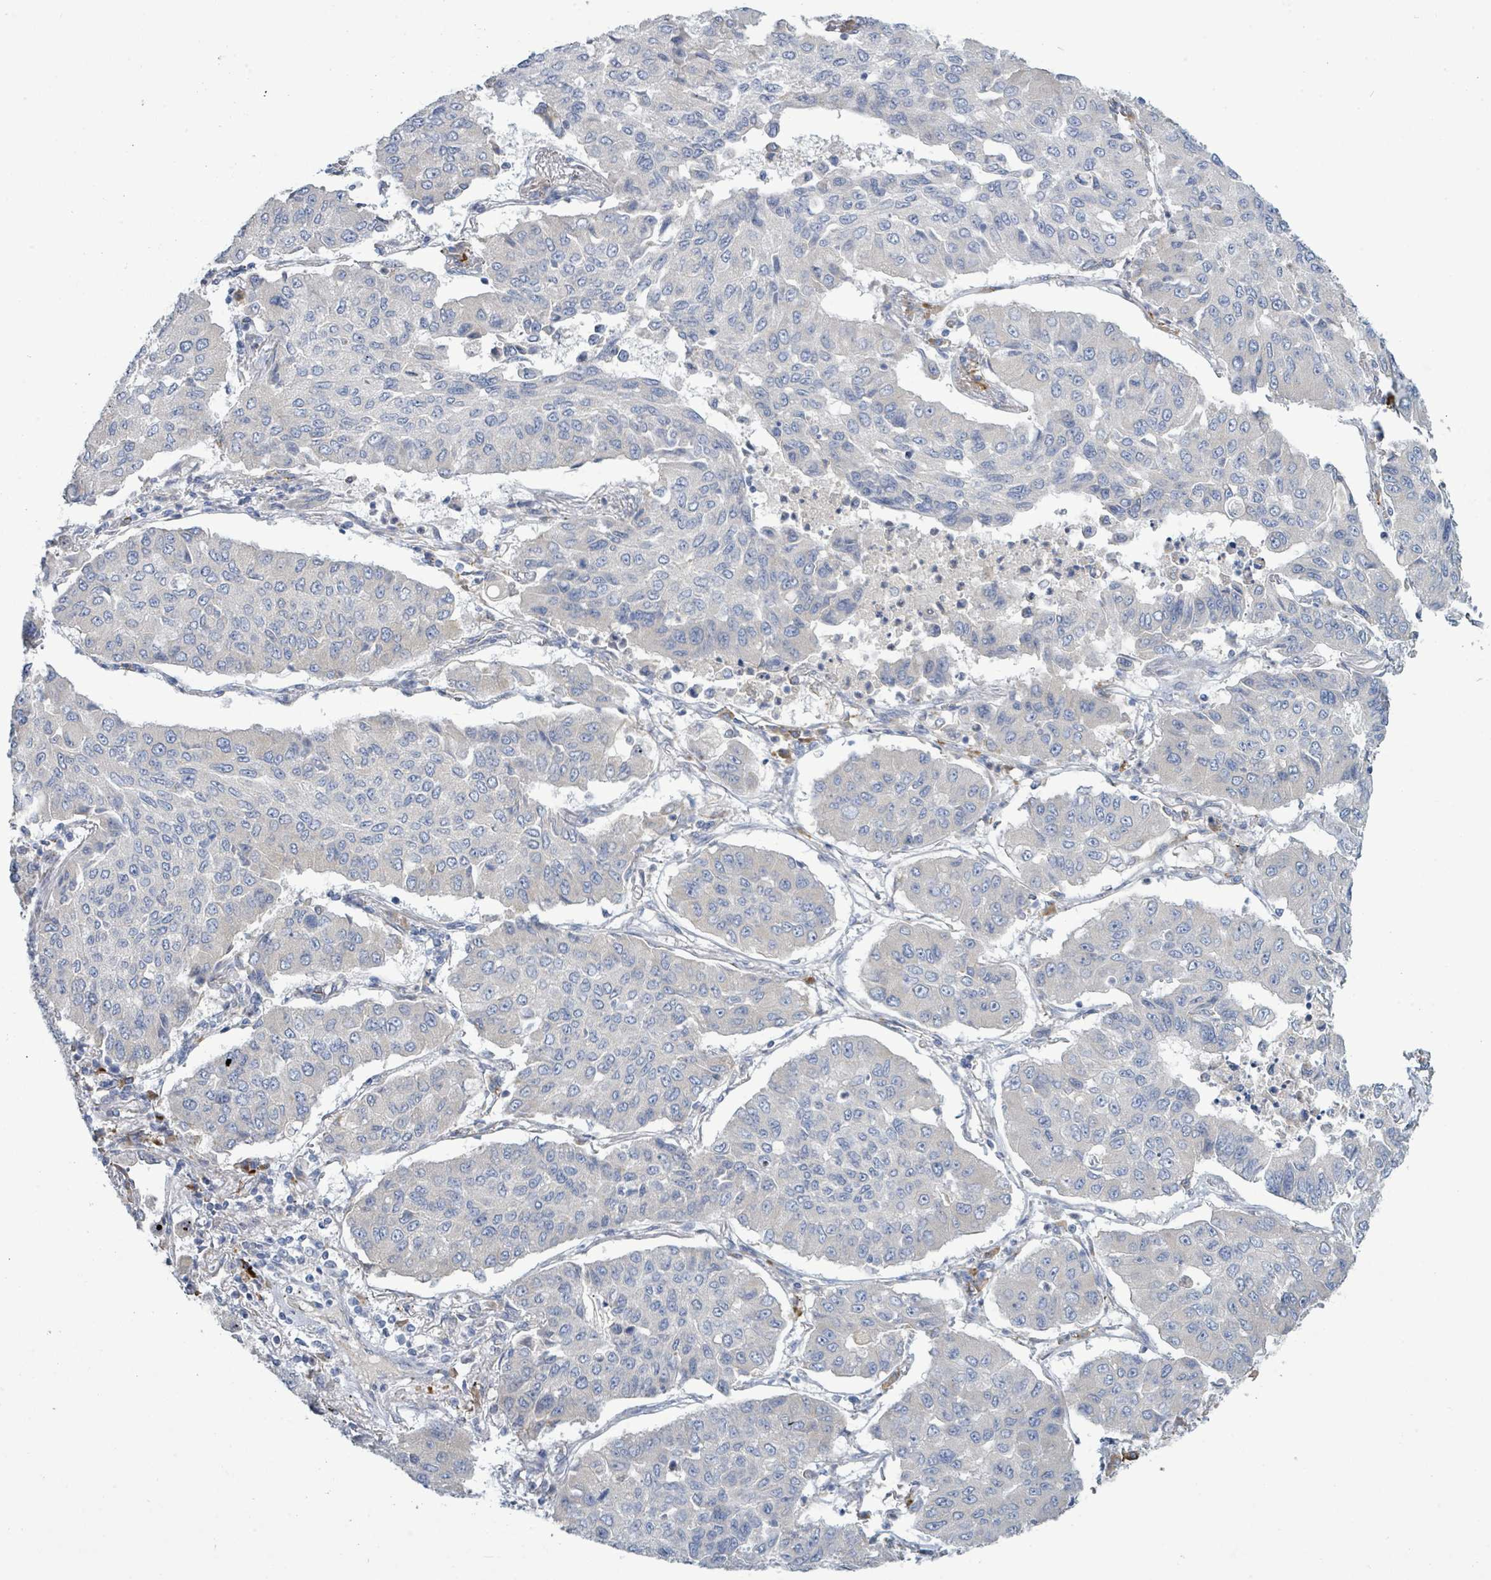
{"staining": {"intensity": "negative", "quantity": "none", "location": "none"}, "tissue": "lung cancer", "cell_type": "Tumor cells", "image_type": "cancer", "snomed": [{"axis": "morphology", "description": "Squamous cell carcinoma, NOS"}, {"axis": "topography", "description": "Lung"}], "caption": "A high-resolution micrograph shows immunohistochemistry staining of lung cancer, which exhibits no significant staining in tumor cells. (DAB immunohistochemistry, high magnification).", "gene": "SIRPB1", "patient": {"sex": "male", "age": 74}}